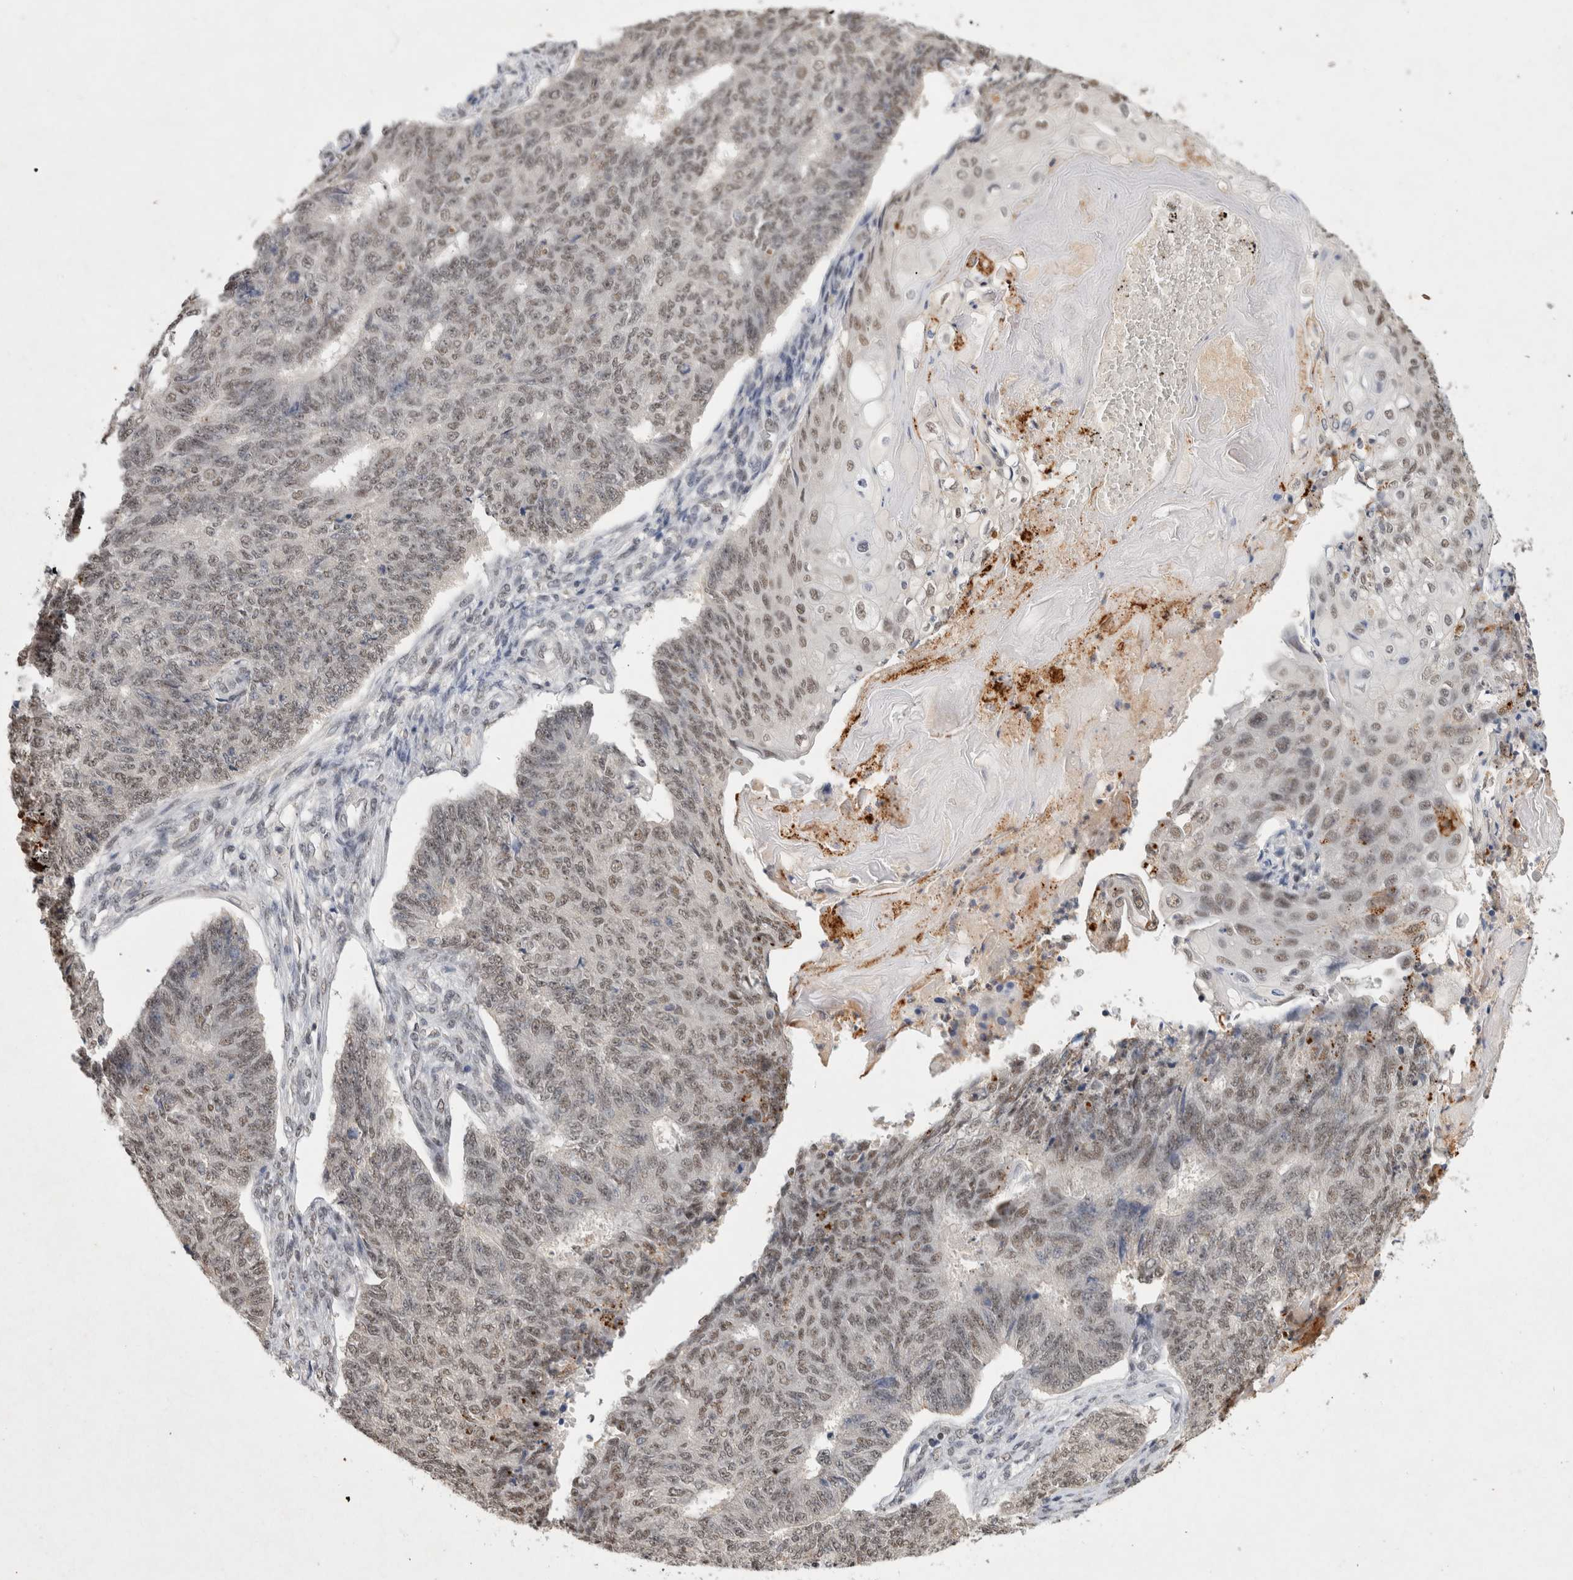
{"staining": {"intensity": "weak", "quantity": ">75%", "location": "nuclear"}, "tissue": "endometrial cancer", "cell_type": "Tumor cells", "image_type": "cancer", "snomed": [{"axis": "morphology", "description": "Adenocarcinoma, NOS"}, {"axis": "topography", "description": "Endometrium"}], "caption": "Brown immunohistochemical staining in human endometrial cancer (adenocarcinoma) exhibits weak nuclear positivity in about >75% of tumor cells.", "gene": "XRCC5", "patient": {"sex": "female", "age": 32}}